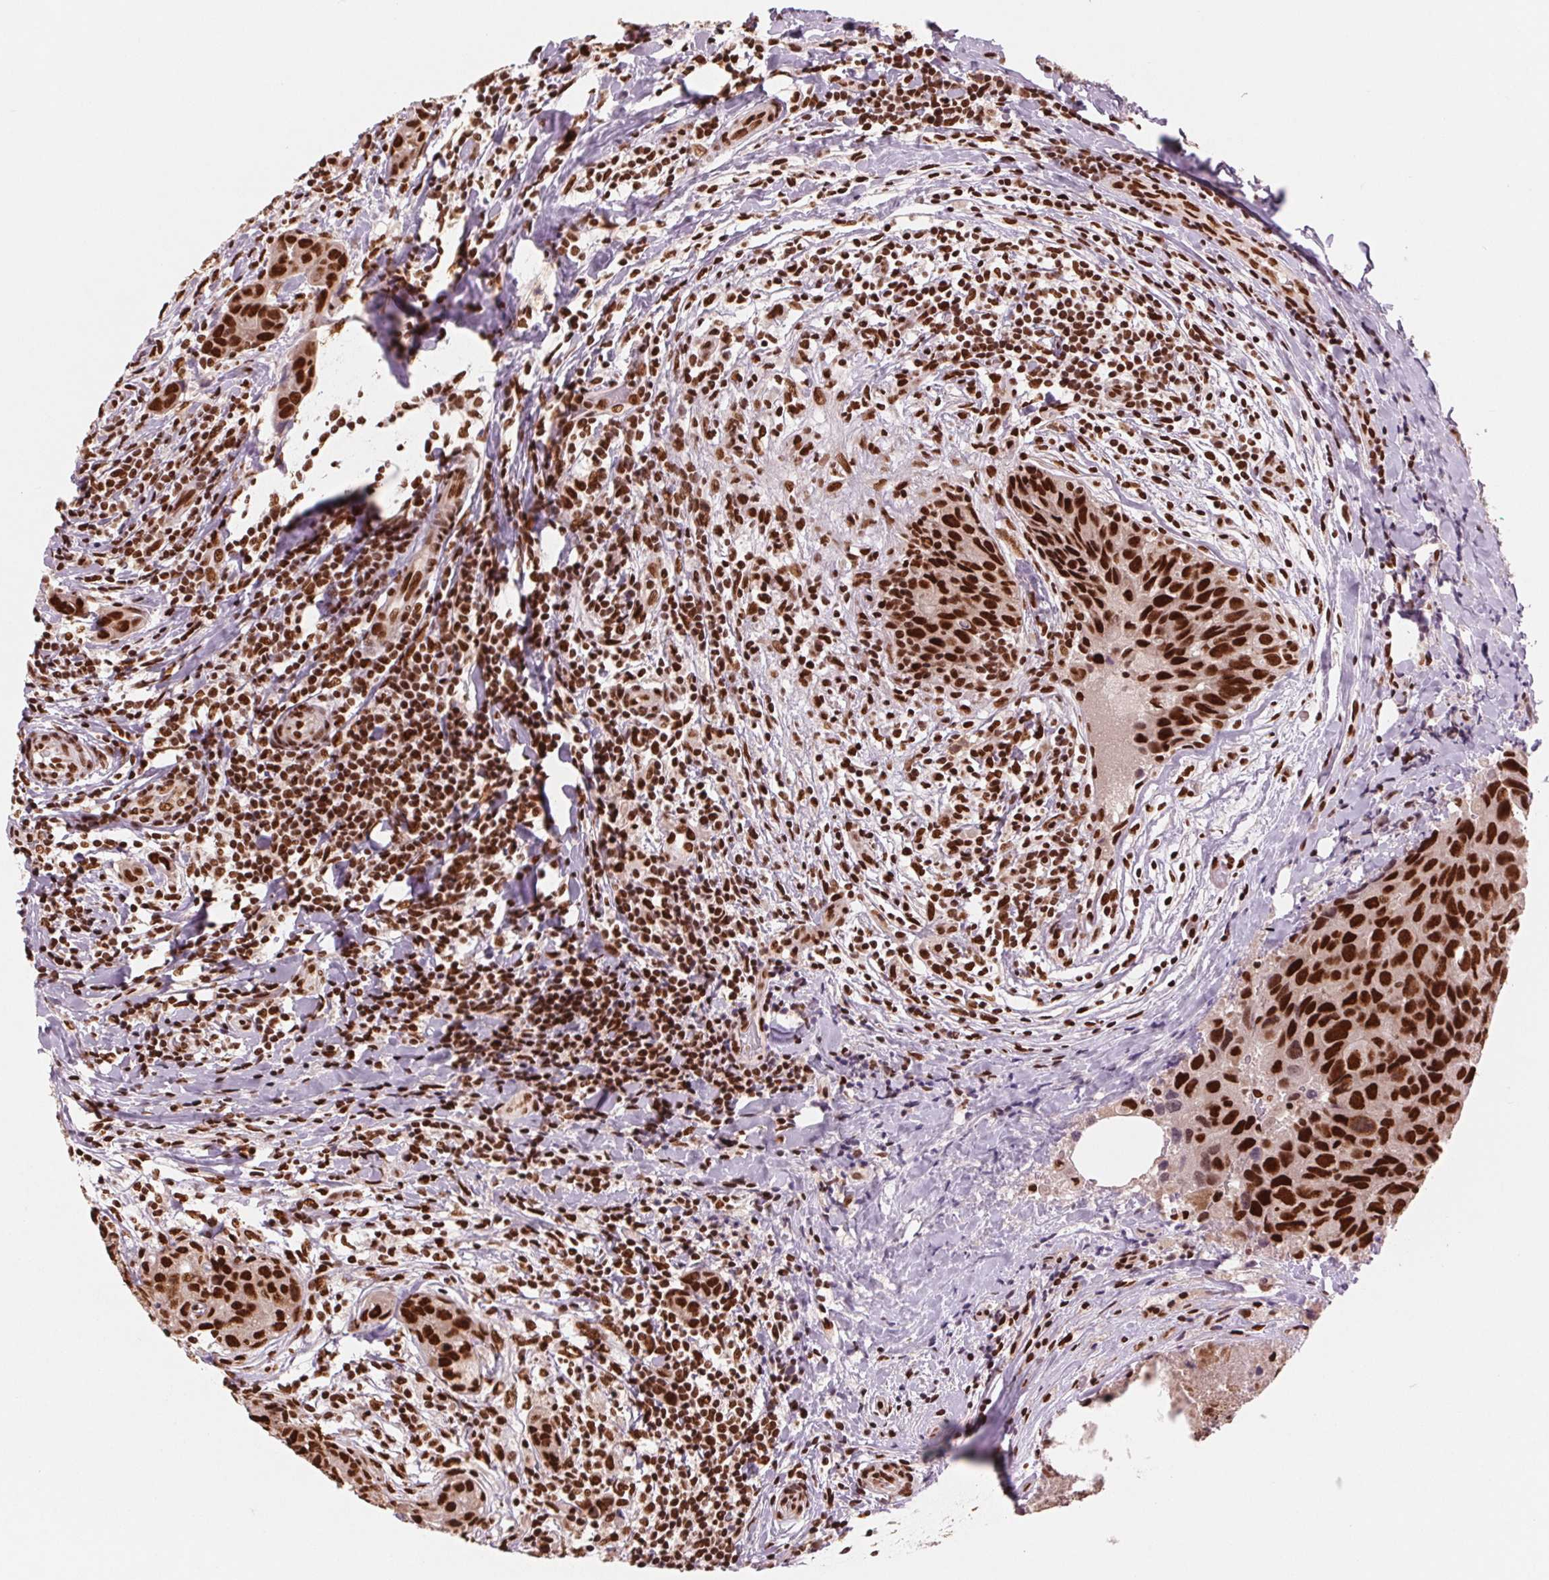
{"staining": {"intensity": "strong", "quantity": ">75%", "location": "nuclear"}, "tissue": "breast cancer", "cell_type": "Tumor cells", "image_type": "cancer", "snomed": [{"axis": "morphology", "description": "Duct carcinoma"}, {"axis": "topography", "description": "Breast"}], "caption": "Breast cancer (invasive ductal carcinoma) stained with a protein marker reveals strong staining in tumor cells.", "gene": "TTLL9", "patient": {"sex": "female", "age": 24}}